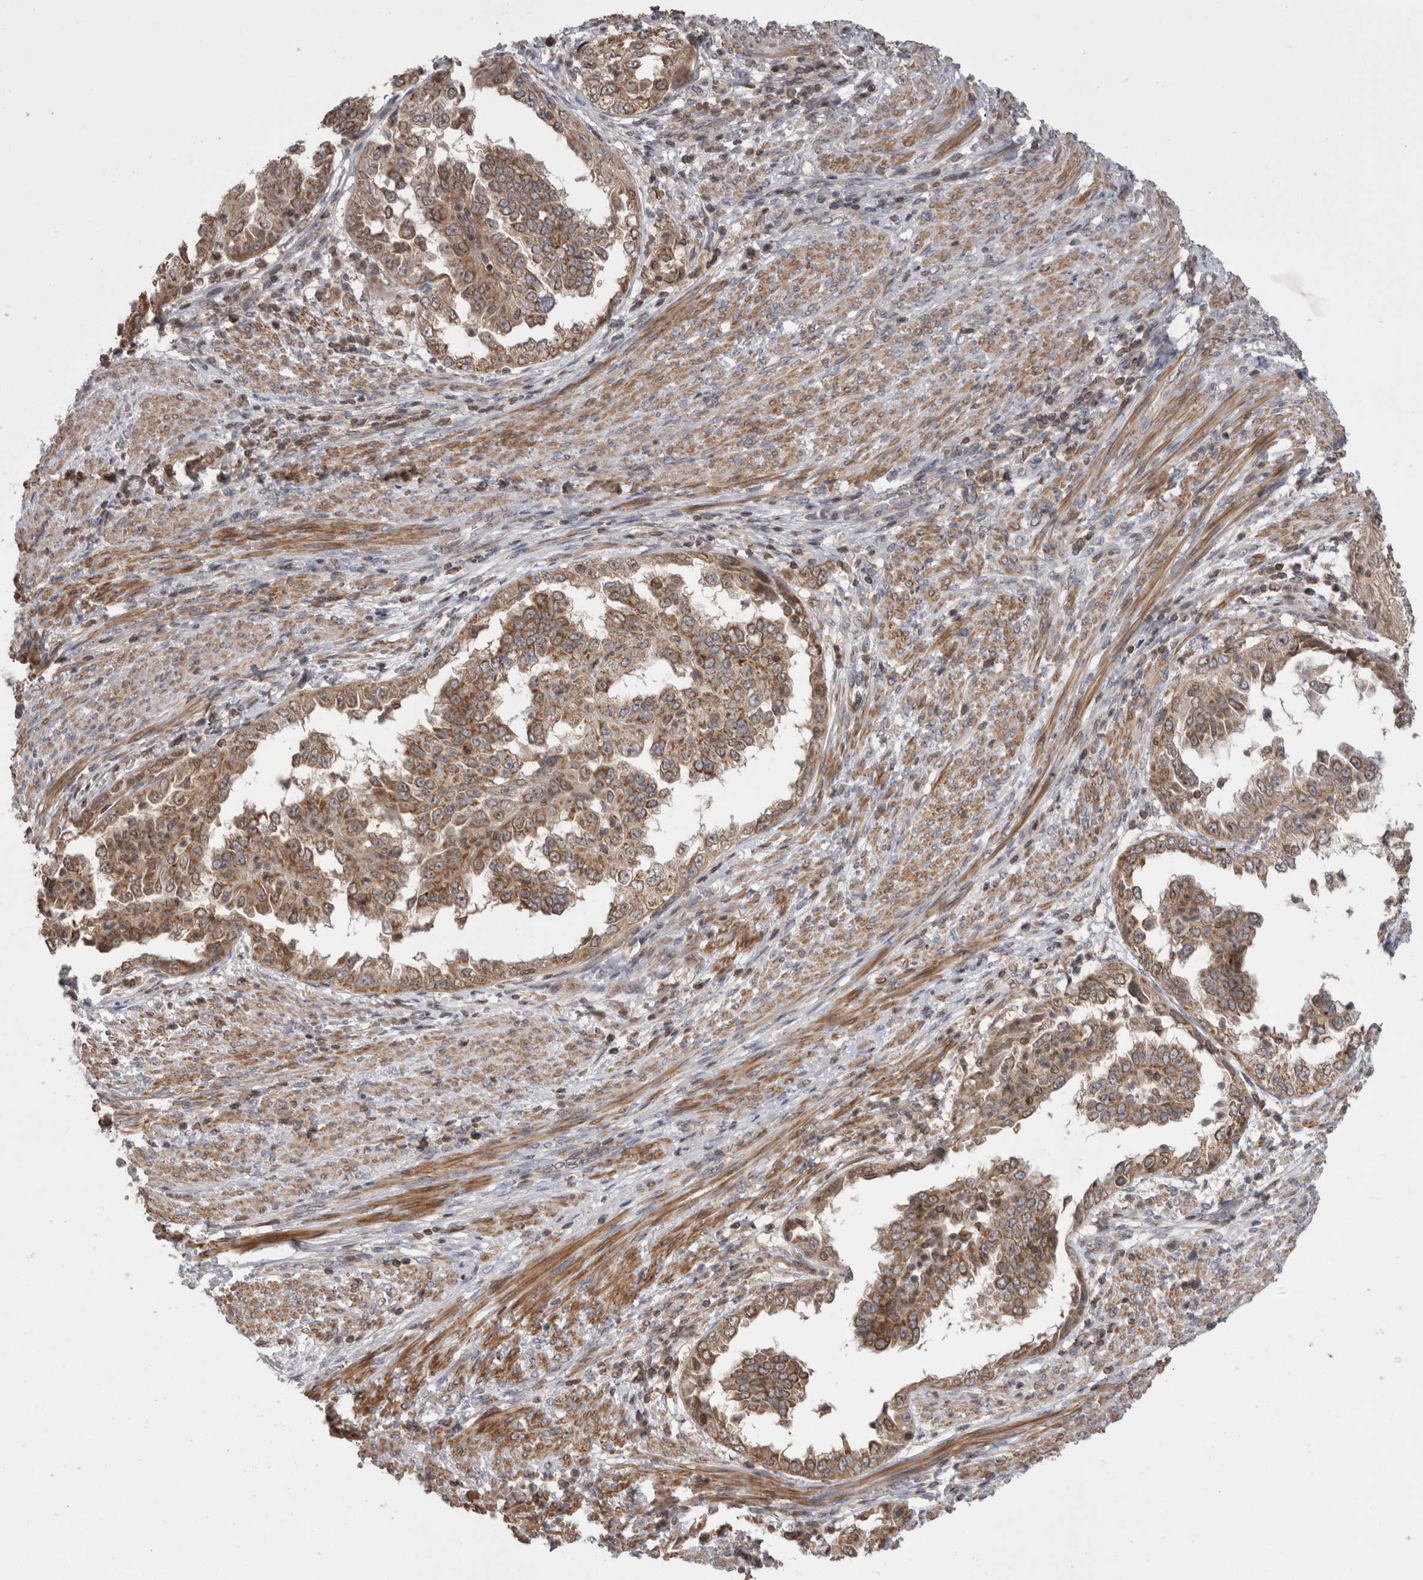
{"staining": {"intensity": "weak", "quantity": ">75%", "location": "cytoplasmic/membranous"}, "tissue": "endometrial cancer", "cell_type": "Tumor cells", "image_type": "cancer", "snomed": [{"axis": "morphology", "description": "Adenocarcinoma, NOS"}, {"axis": "topography", "description": "Endometrium"}], "caption": "The photomicrograph shows a brown stain indicating the presence of a protein in the cytoplasmic/membranous of tumor cells in endometrial cancer (adenocarcinoma).", "gene": "DARS2", "patient": {"sex": "female", "age": 85}}